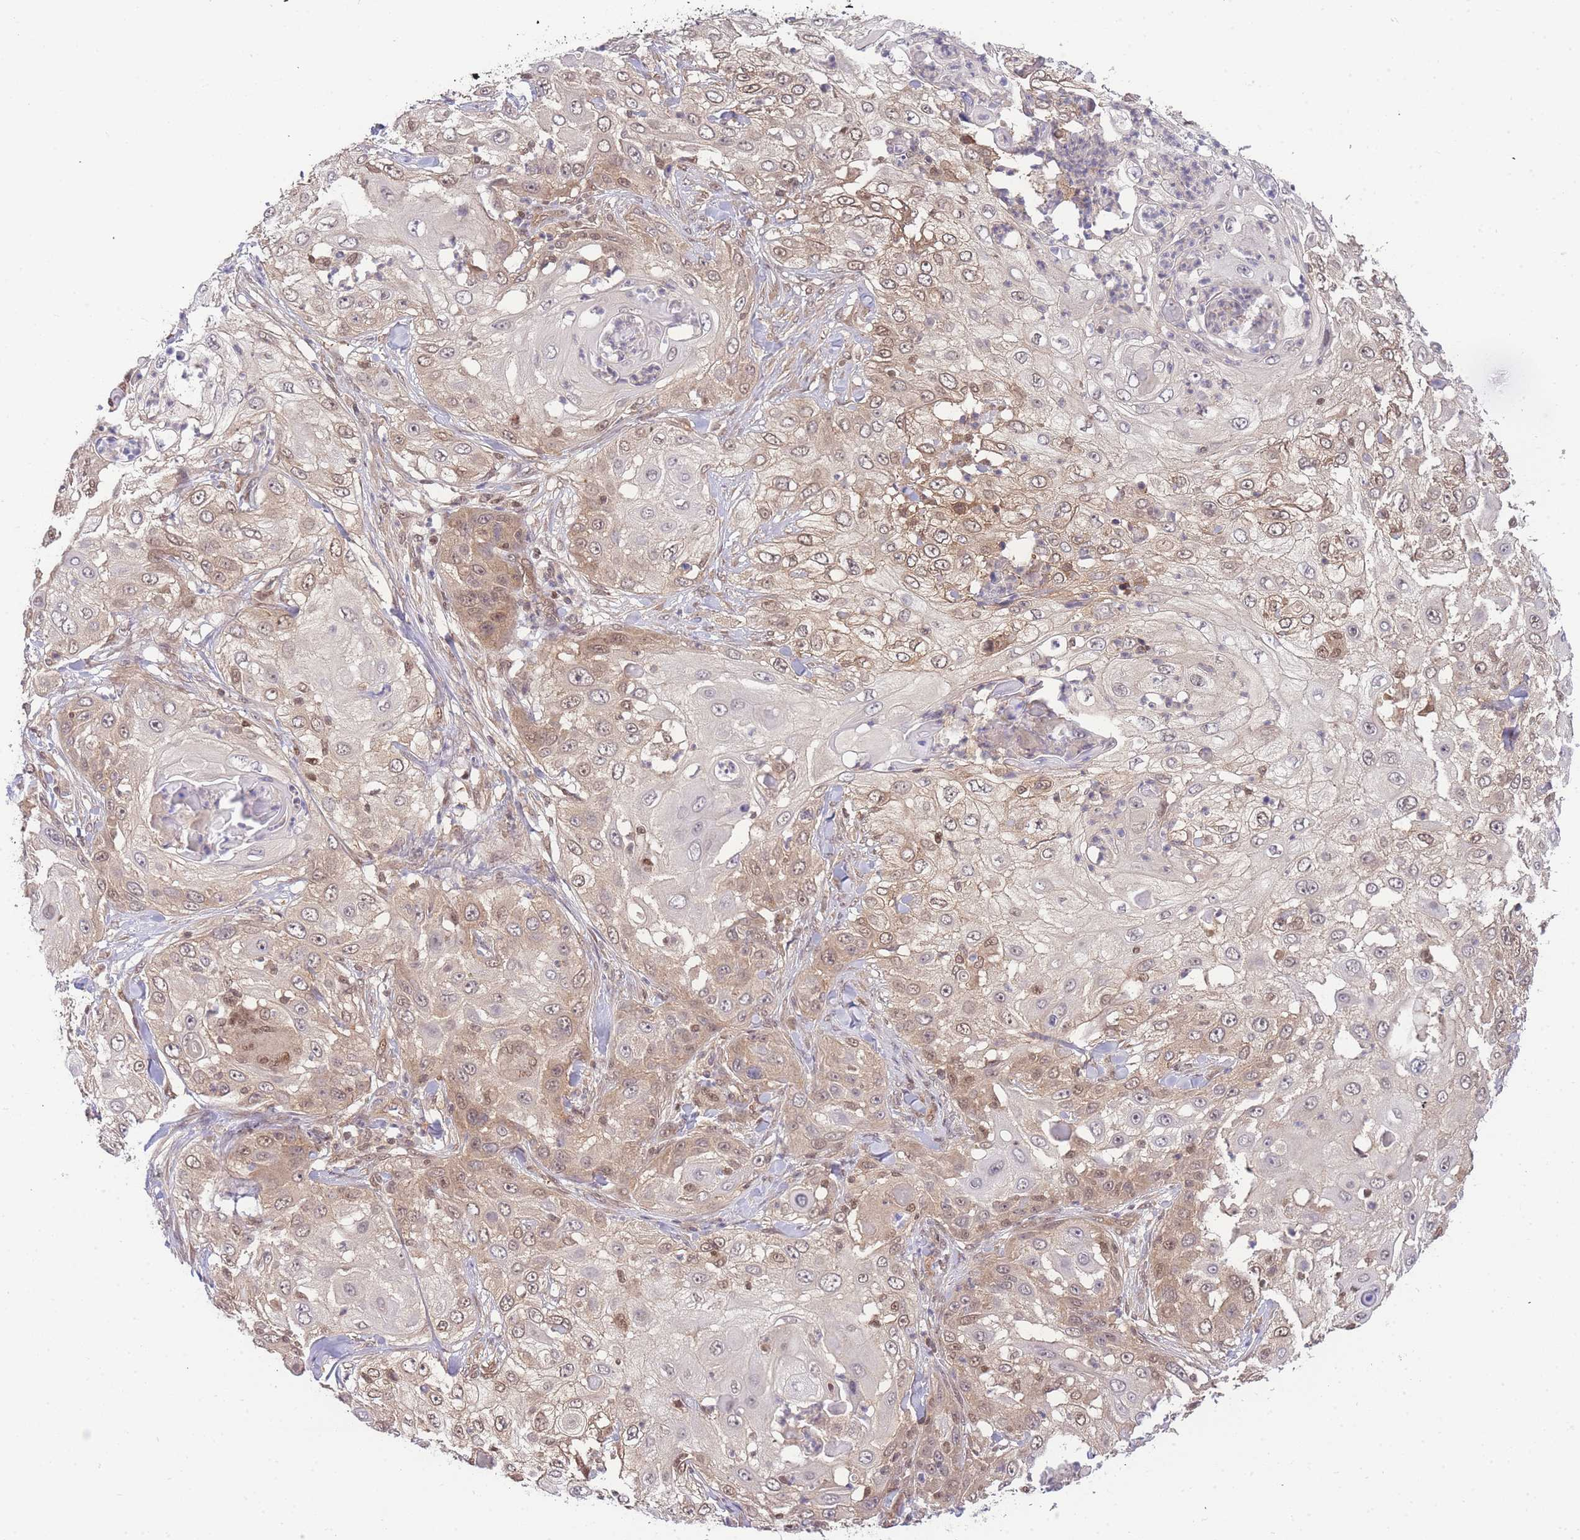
{"staining": {"intensity": "weak", "quantity": ">75%", "location": "cytoplasmic/membranous,nuclear"}, "tissue": "skin cancer", "cell_type": "Tumor cells", "image_type": "cancer", "snomed": [{"axis": "morphology", "description": "Squamous cell carcinoma, NOS"}, {"axis": "topography", "description": "Skin"}], "caption": "A histopathology image of human squamous cell carcinoma (skin) stained for a protein shows weak cytoplasmic/membranous and nuclear brown staining in tumor cells.", "gene": "KIAA1191", "patient": {"sex": "female", "age": 44}}